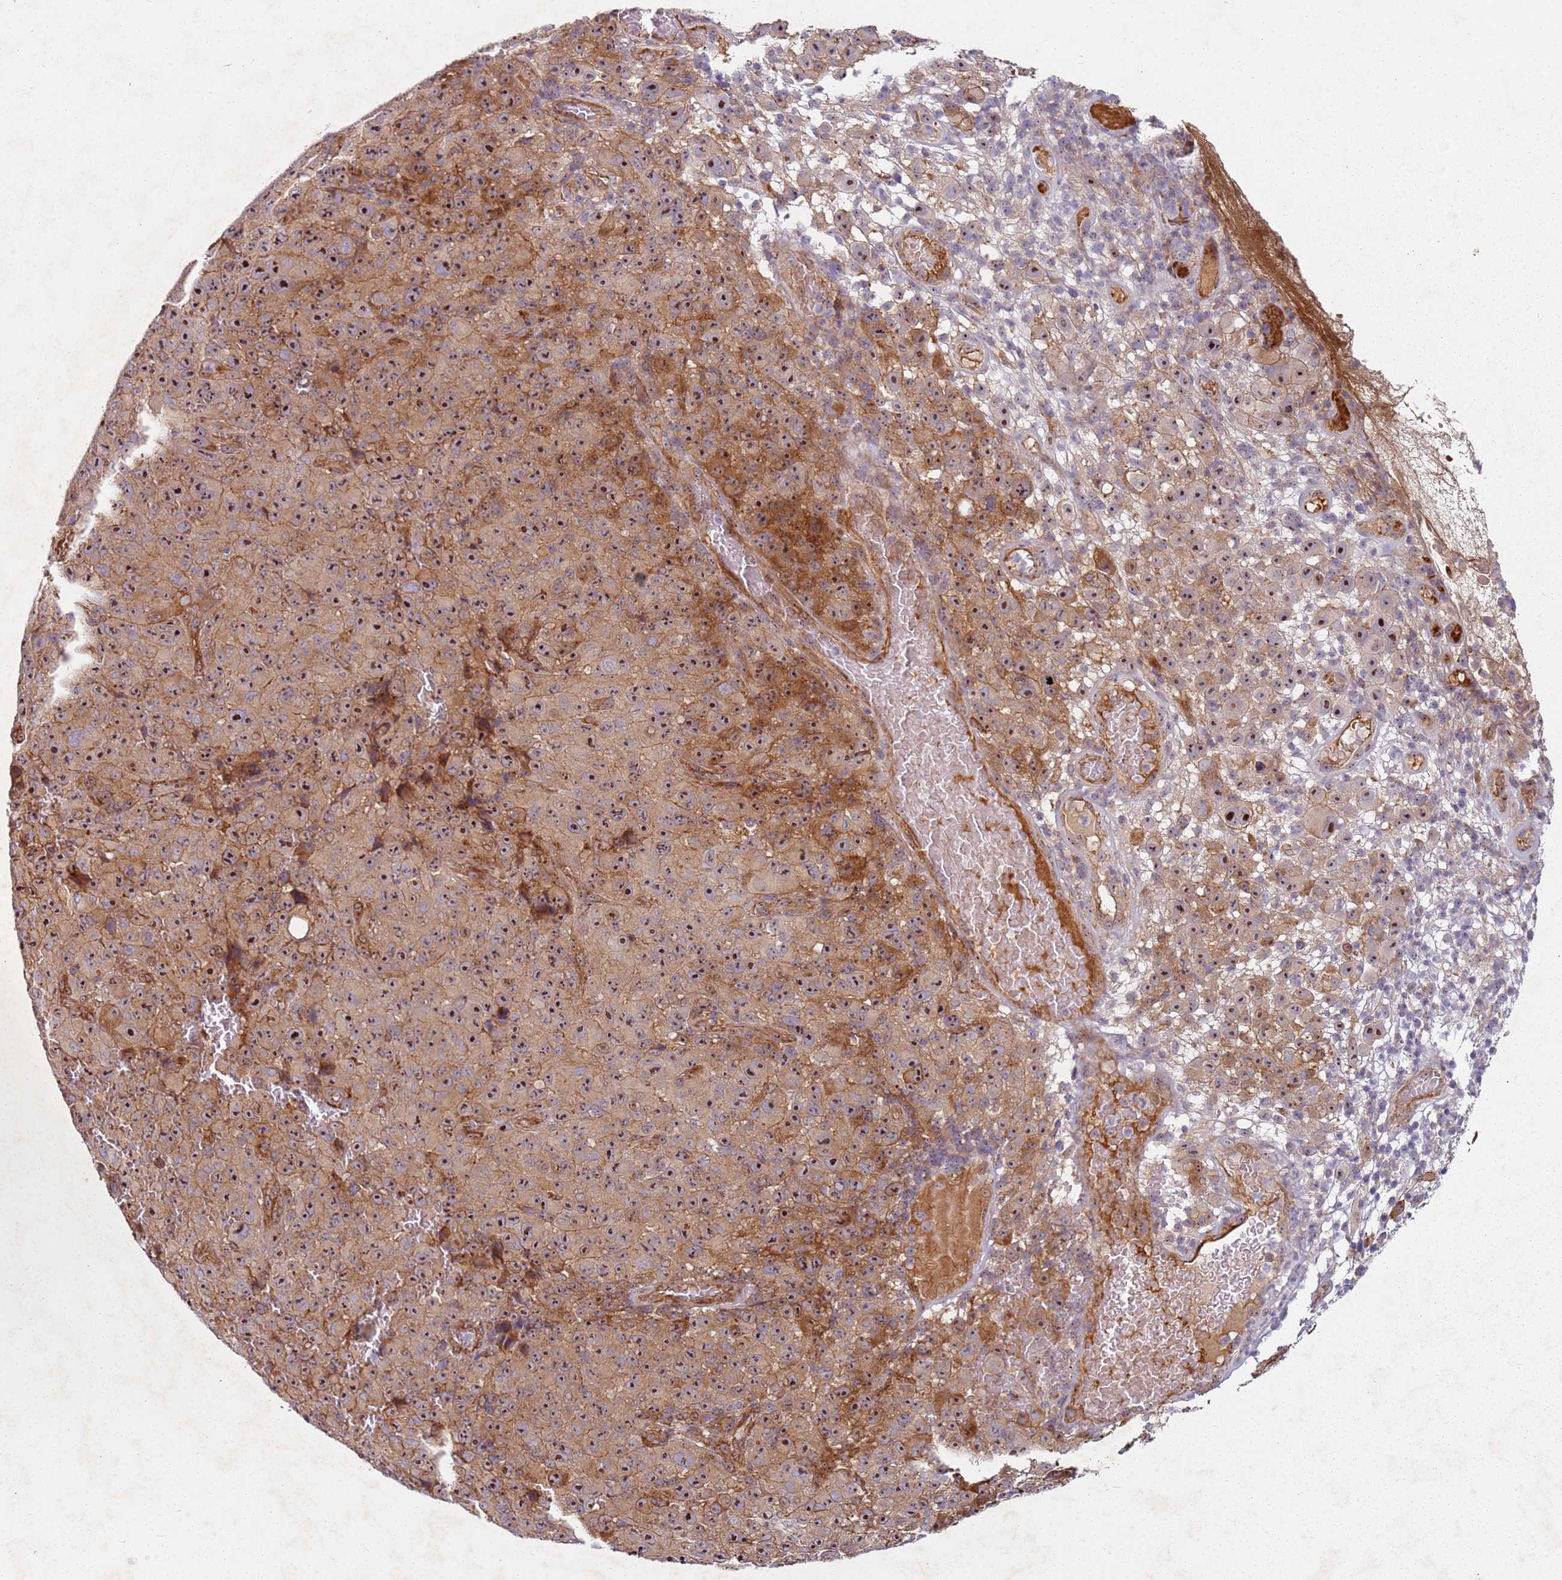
{"staining": {"intensity": "moderate", "quantity": ">75%", "location": "cytoplasmic/membranous,nuclear"}, "tissue": "melanoma", "cell_type": "Tumor cells", "image_type": "cancer", "snomed": [{"axis": "morphology", "description": "Malignant melanoma, NOS"}, {"axis": "topography", "description": "Skin"}], "caption": "IHC of melanoma reveals medium levels of moderate cytoplasmic/membranous and nuclear positivity in about >75% of tumor cells.", "gene": "C2CD4B", "patient": {"sex": "female", "age": 82}}